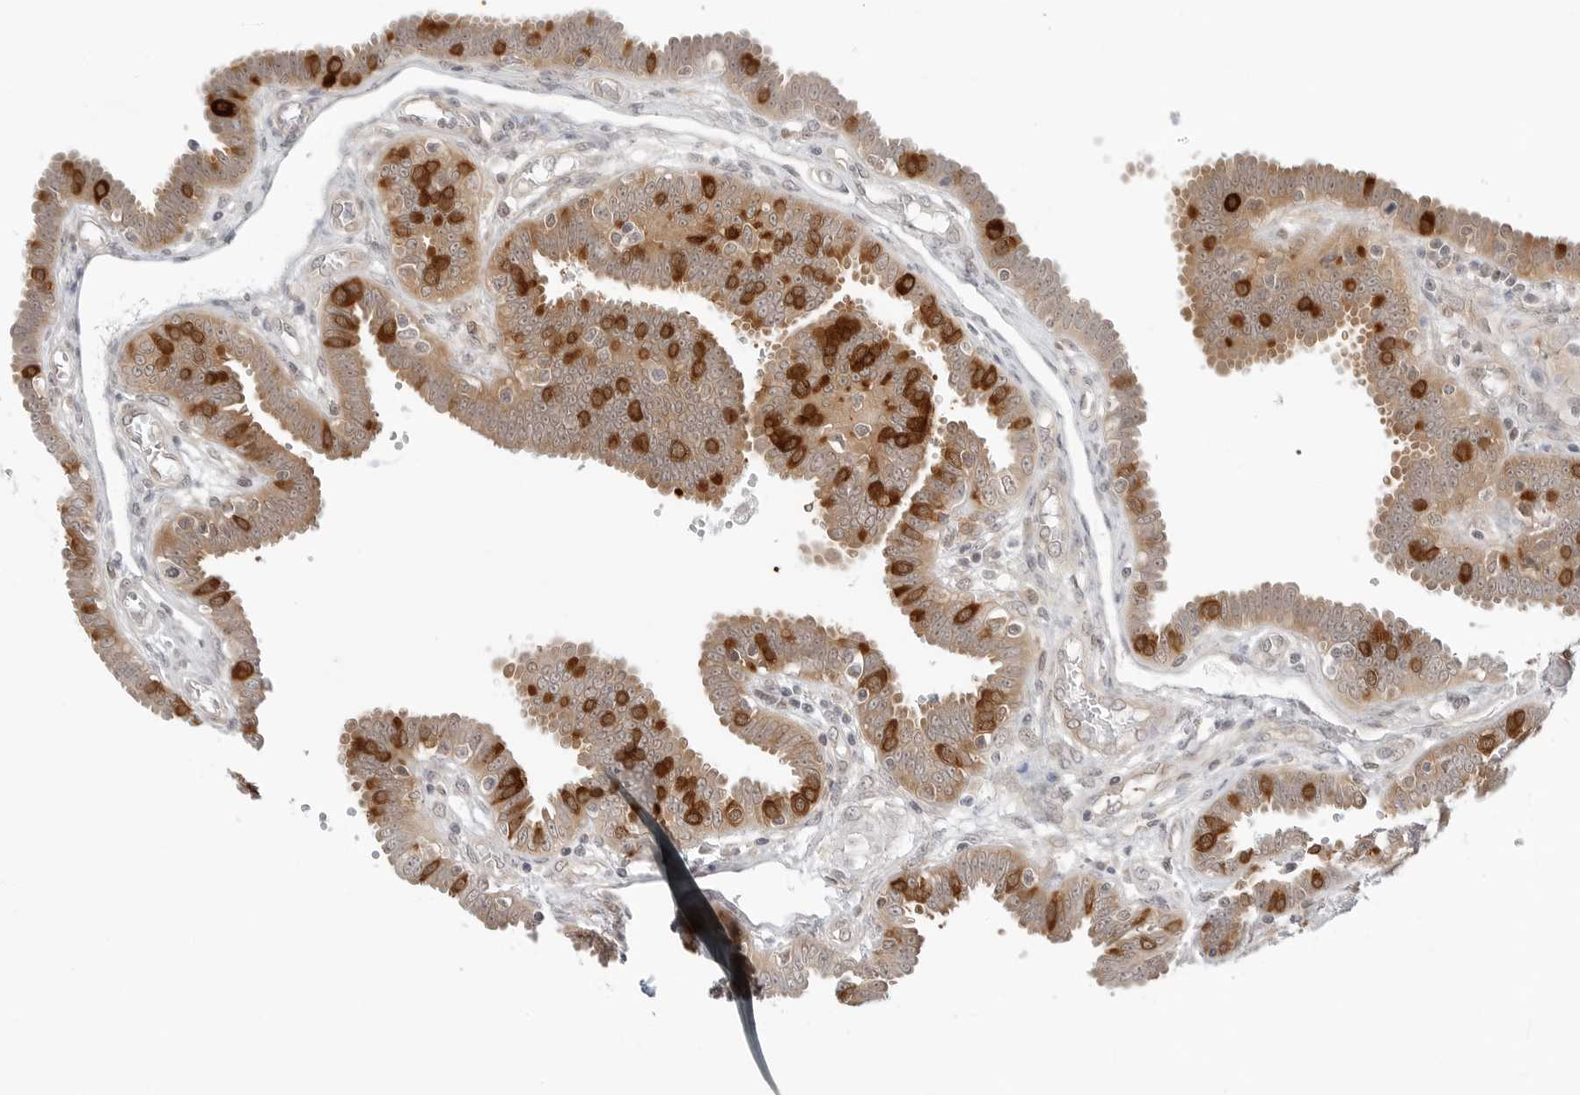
{"staining": {"intensity": "strong", "quantity": ">75%", "location": "cytoplasmic/membranous"}, "tissue": "fallopian tube", "cell_type": "Glandular cells", "image_type": "normal", "snomed": [{"axis": "morphology", "description": "Normal tissue, NOS"}, {"axis": "topography", "description": "Fallopian tube"}], "caption": "High-magnification brightfield microscopy of unremarkable fallopian tube stained with DAB (3,3'-diaminobenzidine) (brown) and counterstained with hematoxylin (blue). glandular cells exhibit strong cytoplasmic/membranous positivity is identified in approximately>75% of cells. (DAB = brown stain, brightfield microscopy at high magnification).", "gene": "NUDC", "patient": {"sex": "female", "age": 32}}